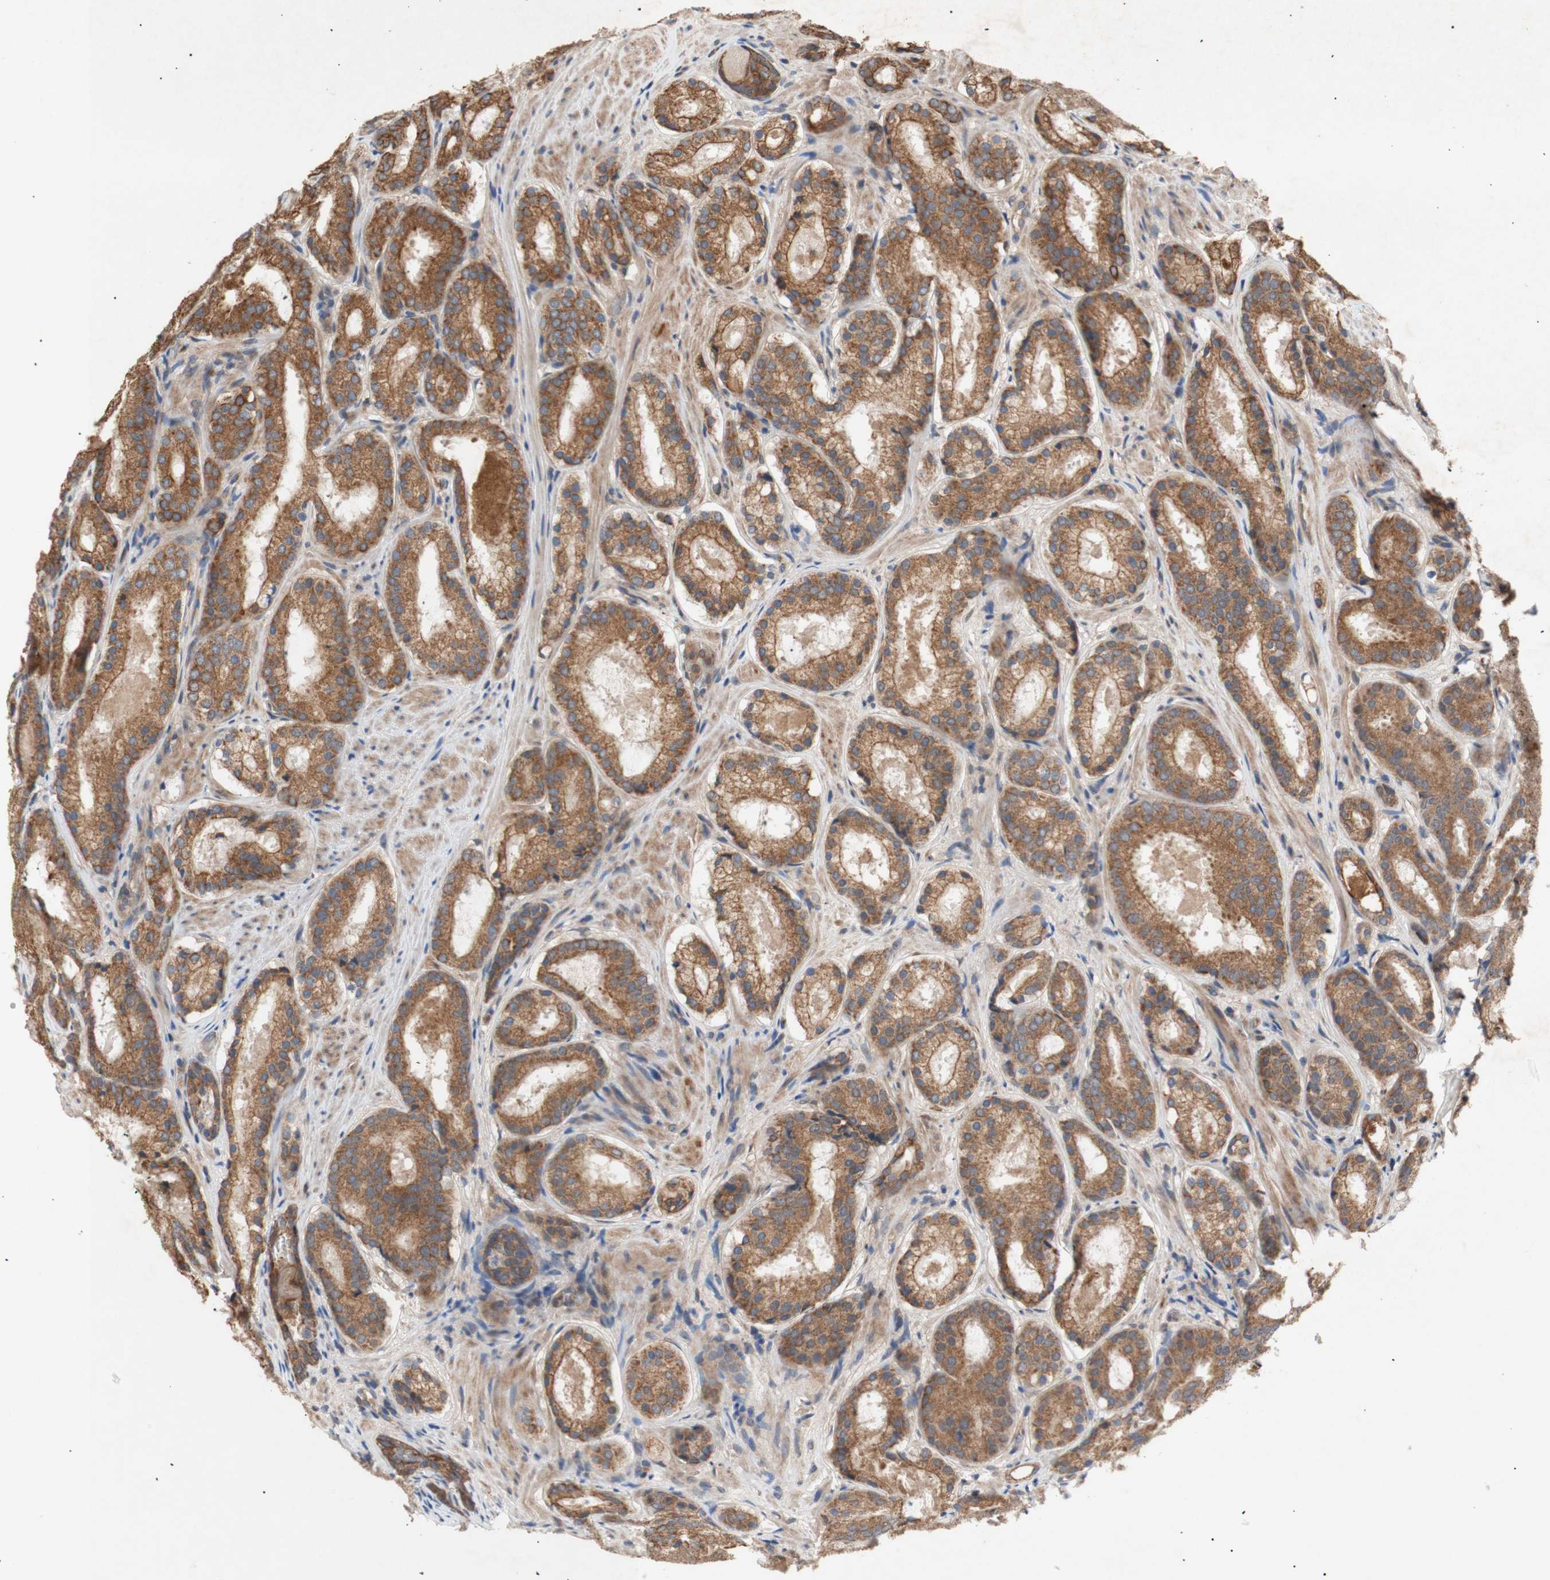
{"staining": {"intensity": "moderate", "quantity": ">75%", "location": "cytoplasmic/membranous"}, "tissue": "prostate cancer", "cell_type": "Tumor cells", "image_type": "cancer", "snomed": [{"axis": "morphology", "description": "Adenocarcinoma, Low grade"}, {"axis": "topography", "description": "Prostate"}], "caption": "Immunohistochemistry (IHC) of human prostate cancer (adenocarcinoma (low-grade)) reveals medium levels of moderate cytoplasmic/membranous positivity in about >75% of tumor cells.", "gene": "PKN1", "patient": {"sex": "male", "age": 69}}